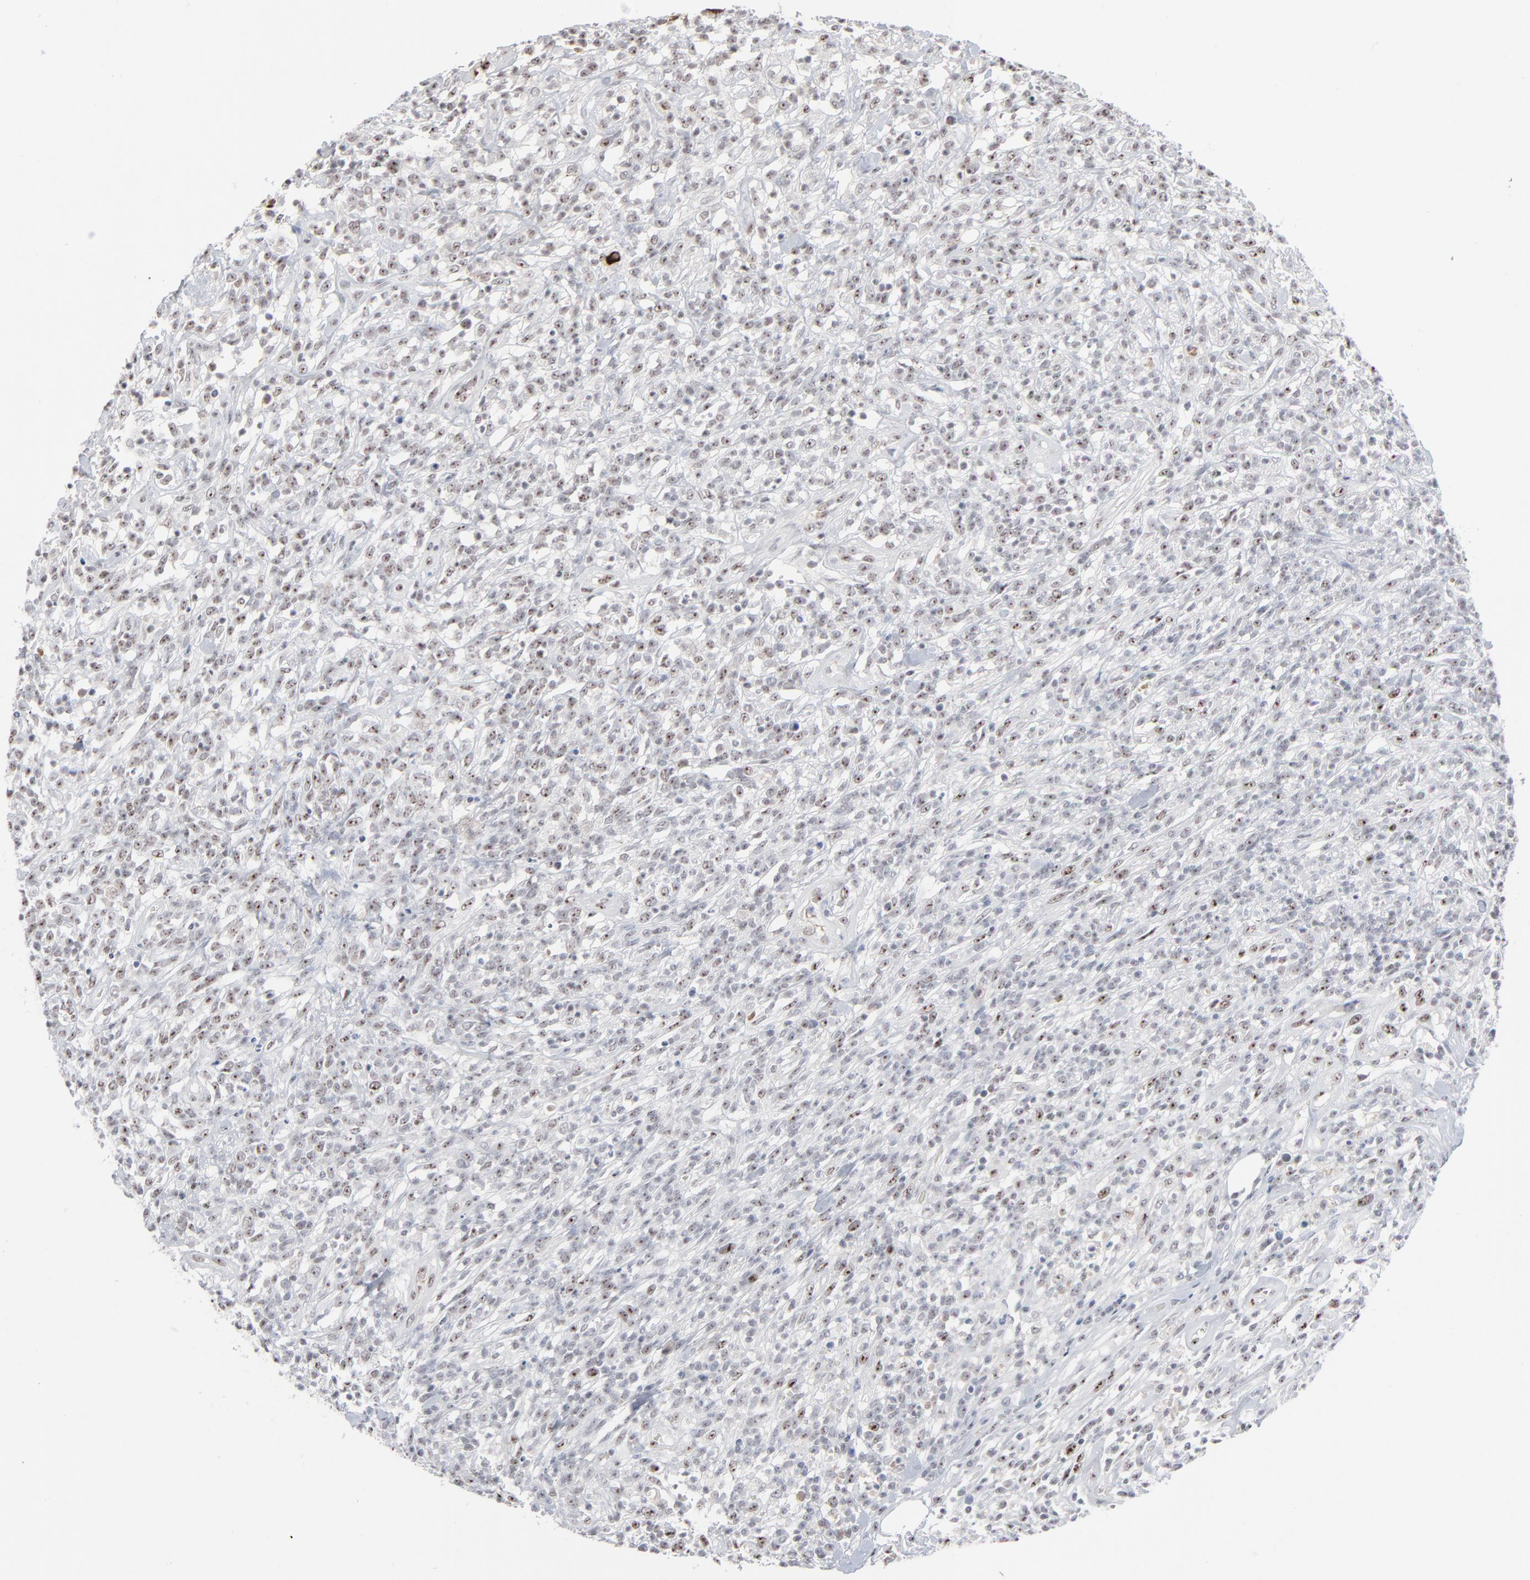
{"staining": {"intensity": "moderate", "quantity": ">75%", "location": "nuclear"}, "tissue": "lymphoma", "cell_type": "Tumor cells", "image_type": "cancer", "snomed": [{"axis": "morphology", "description": "Malignant lymphoma, non-Hodgkin's type, High grade"}, {"axis": "topography", "description": "Lymph node"}], "caption": "Lymphoma tissue exhibits moderate nuclear positivity in approximately >75% of tumor cells The staining is performed using DAB brown chromogen to label protein expression. The nuclei are counter-stained blue using hematoxylin.", "gene": "MPHOSPH6", "patient": {"sex": "female", "age": 73}}